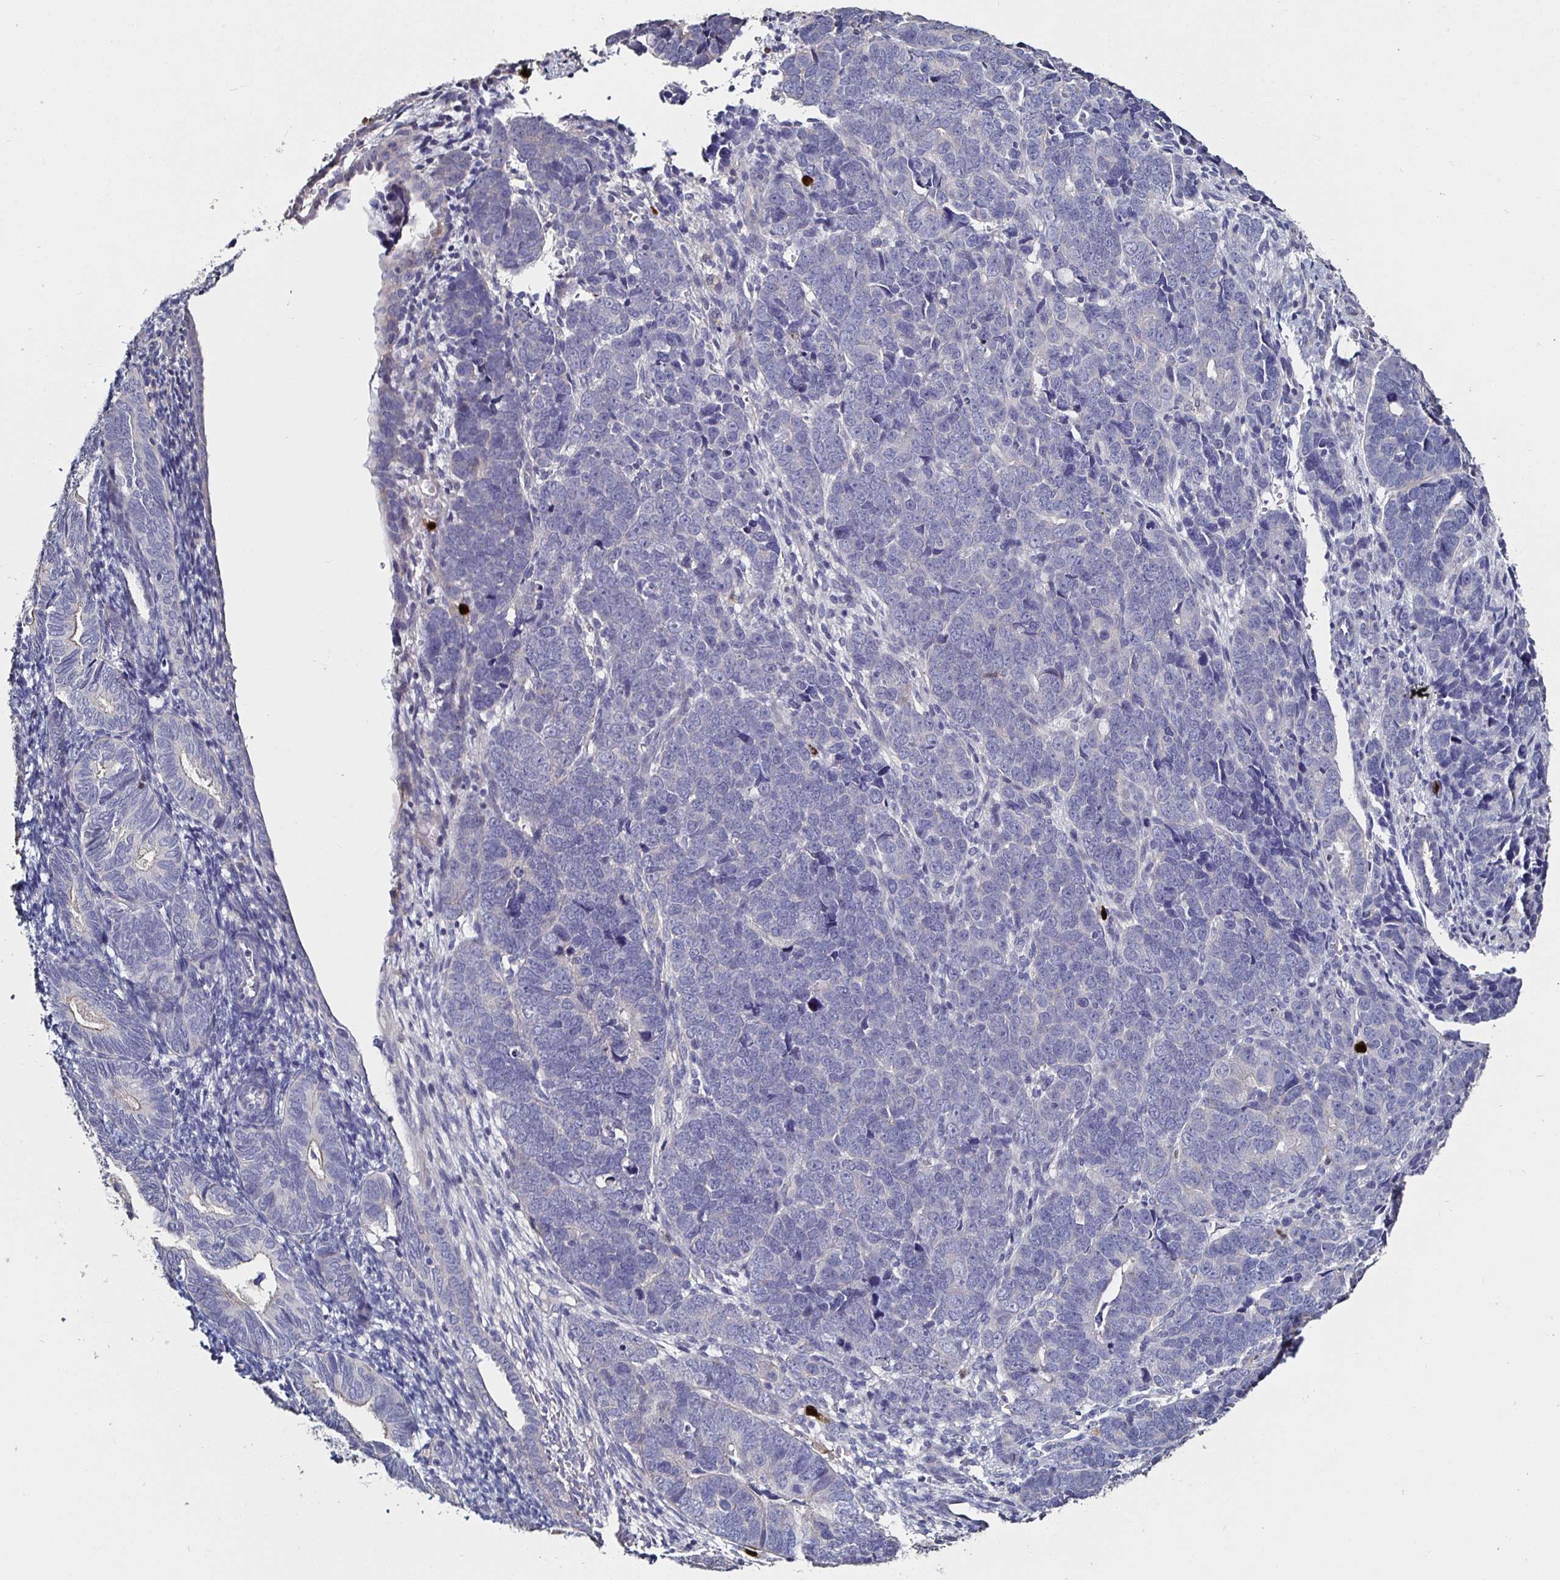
{"staining": {"intensity": "negative", "quantity": "none", "location": "none"}, "tissue": "endometrial cancer", "cell_type": "Tumor cells", "image_type": "cancer", "snomed": [{"axis": "morphology", "description": "Adenocarcinoma, NOS"}, {"axis": "topography", "description": "Endometrium"}], "caption": "Tumor cells show no significant positivity in endometrial cancer.", "gene": "TLR4", "patient": {"sex": "female", "age": 82}}